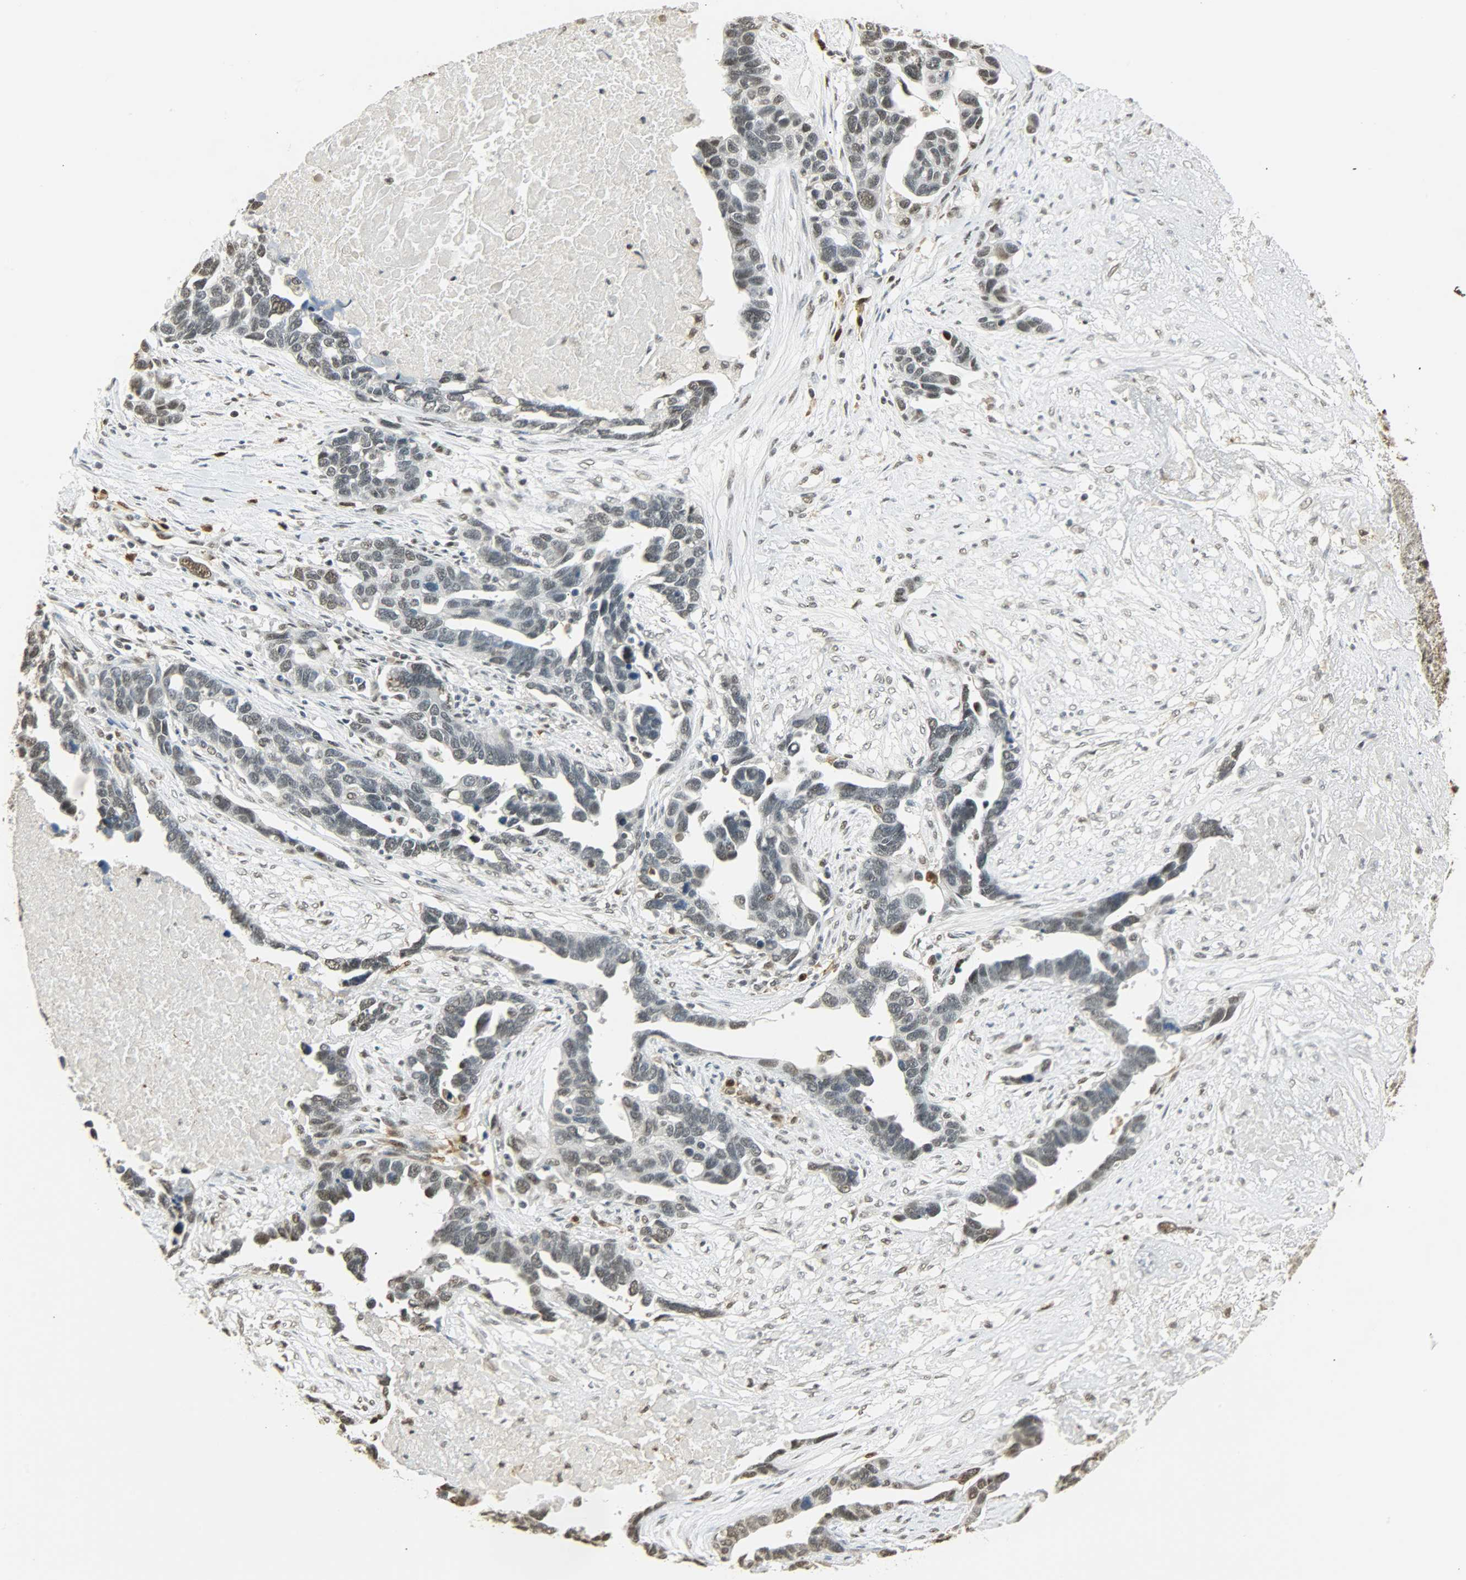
{"staining": {"intensity": "weak", "quantity": "25%-75%", "location": "nuclear"}, "tissue": "ovarian cancer", "cell_type": "Tumor cells", "image_type": "cancer", "snomed": [{"axis": "morphology", "description": "Cystadenocarcinoma, serous, NOS"}, {"axis": "topography", "description": "Ovary"}], "caption": "Protein staining by immunohistochemistry shows weak nuclear staining in about 25%-75% of tumor cells in serous cystadenocarcinoma (ovarian).", "gene": "NGFR", "patient": {"sex": "female", "age": 54}}